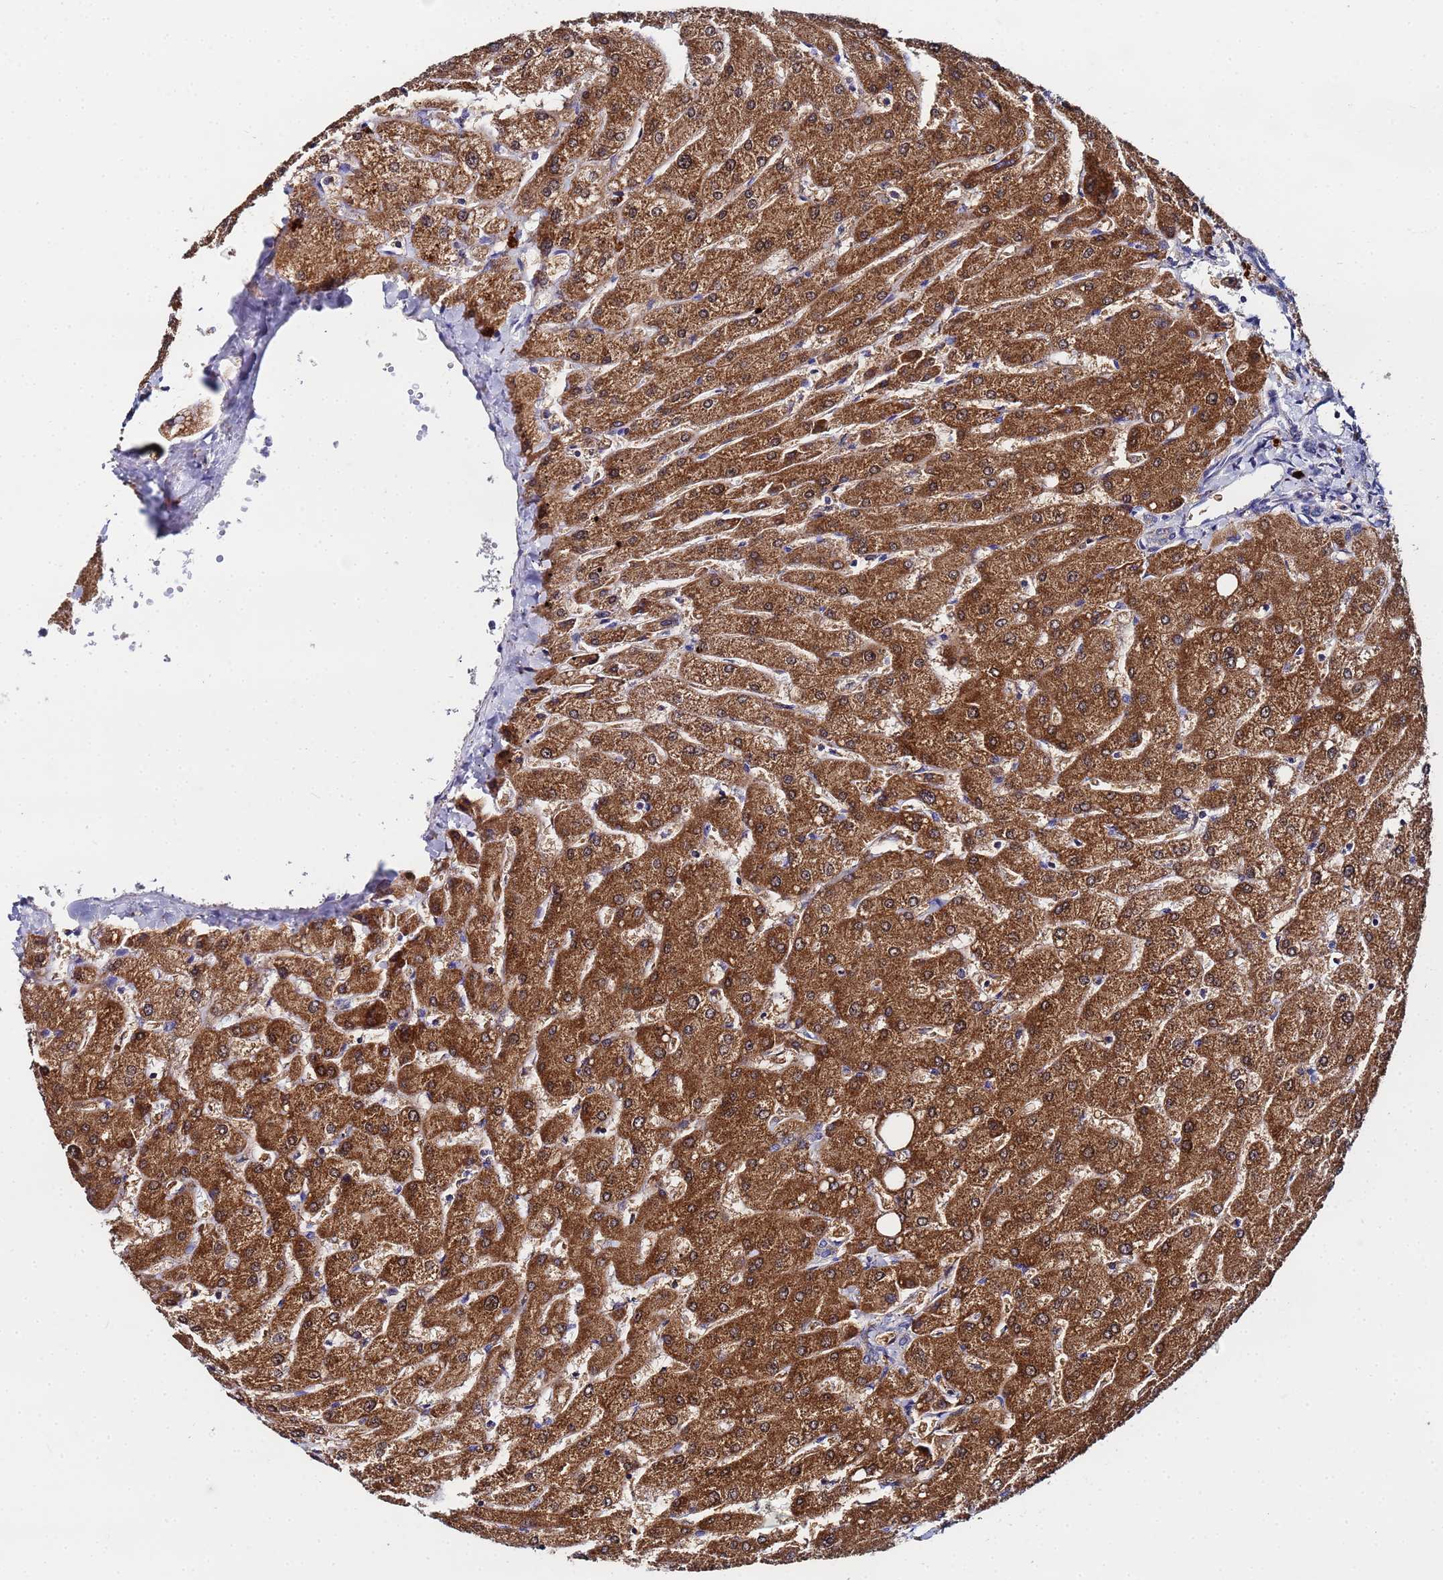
{"staining": {"intensity": "negative", "quantity": "none", "location": "none"}, "tissue": "liver", "cell_type": "Cholangiocytes", "image_type": "normal", "snomed": [{"axis": "morphology", "description": "Normal tissue, NOS"}, {"axis": "topography", "description": "Liver"}], "caption": "An image of liver stained for a protein shows no brown staining in cholangiocytes.", "gene": "FAHD2A", "patient": {"sex": "male", "age": 55}}